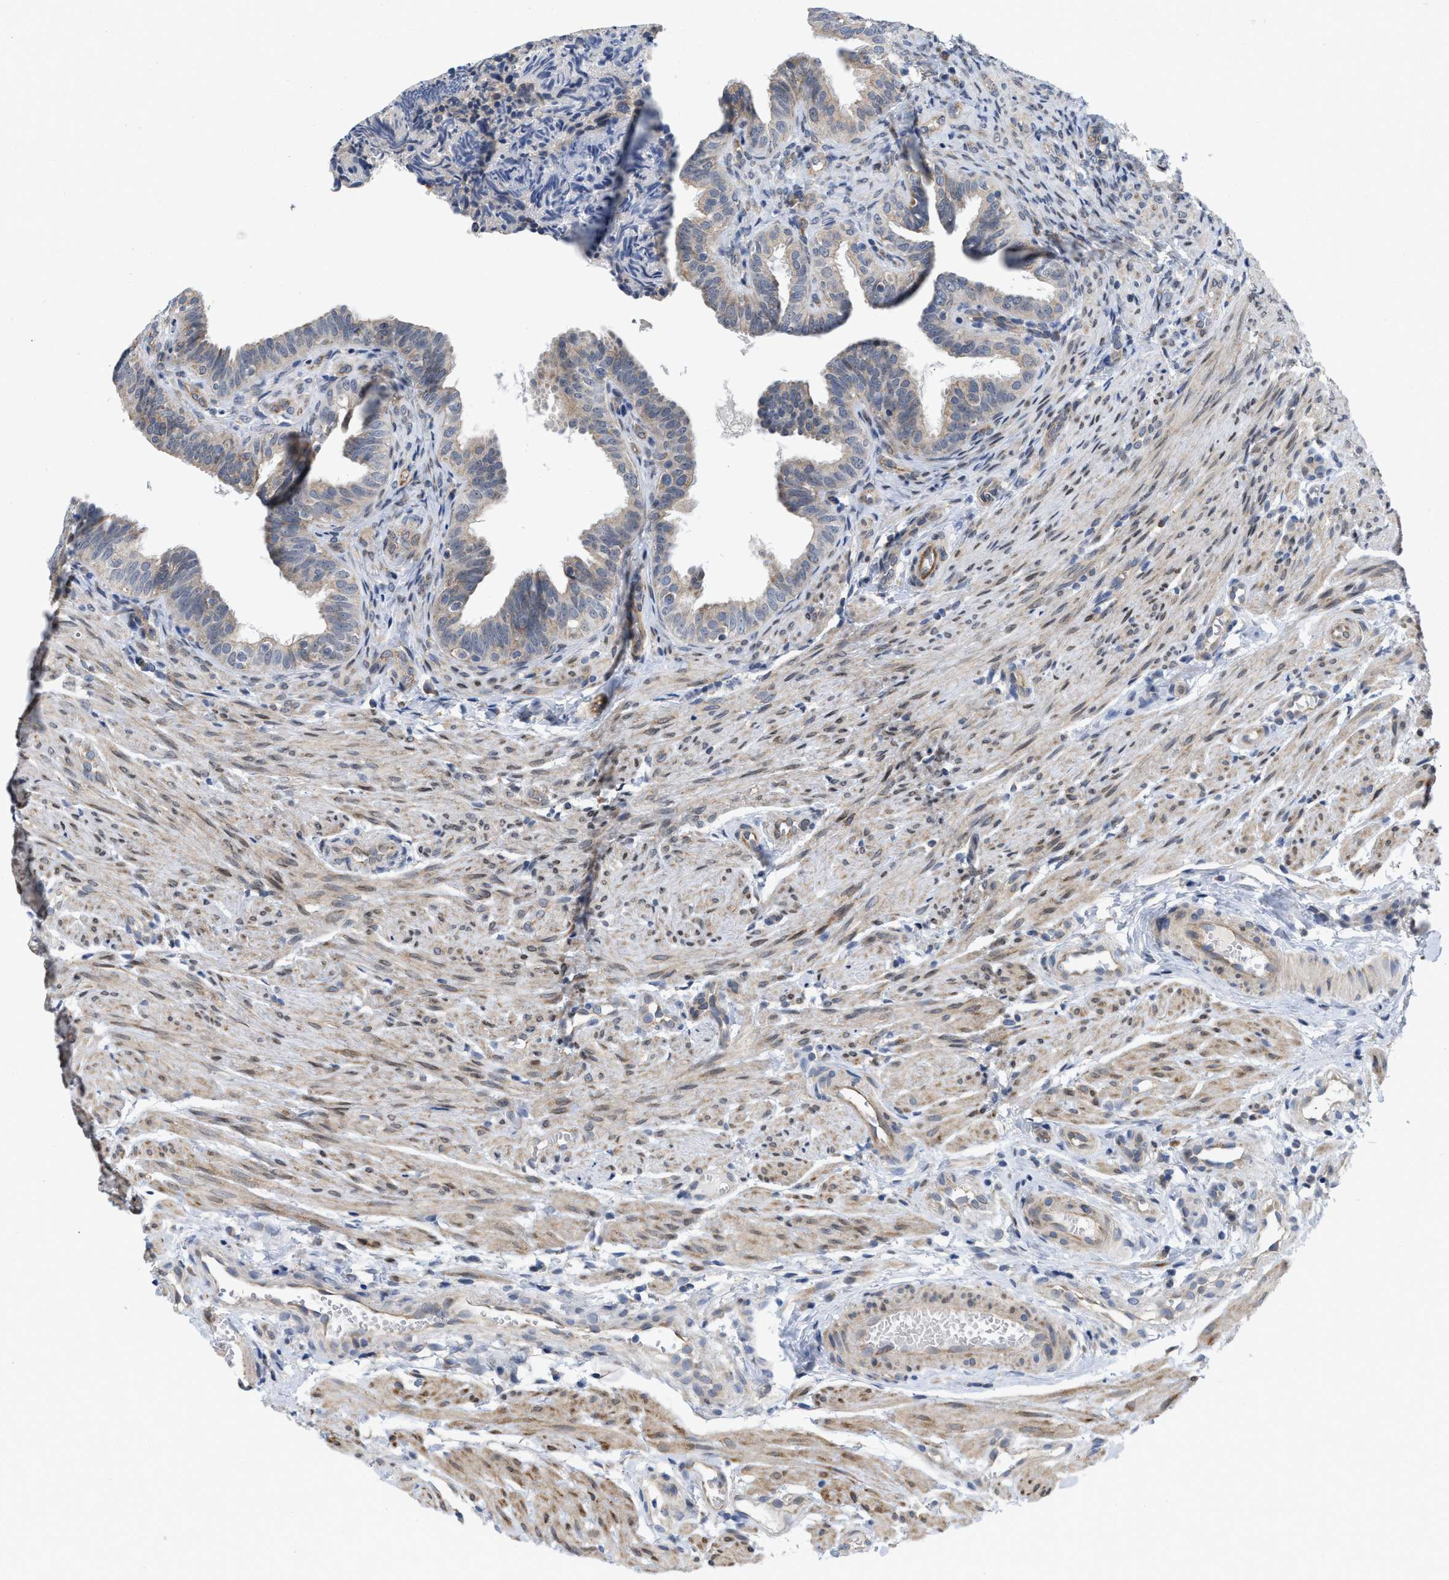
{"staining": {"intensity": "weak", "quantity": "<25%", "location": "cytoplasmic/membranous"}, "tissue": "fallopian tube", "cell_type": "Glandular cells", "image_type": "normal", "snomed": [{"axis": "morphology", "description": "Normal tissue, NOS"}, {"axis": "topography", "description": "Fallopian tube"}, {"axis": "topography", "description": "Placenta"}], "caption": "Histopathology image shows no significant protein positivity in glandular cells of benign fallopian tube. The staining is performed using DAB brown chromogen with nuclei counter-stained in using hematoxylin.", "gene": "EOGT", "patient": {"sex": "female", "age": 34}}